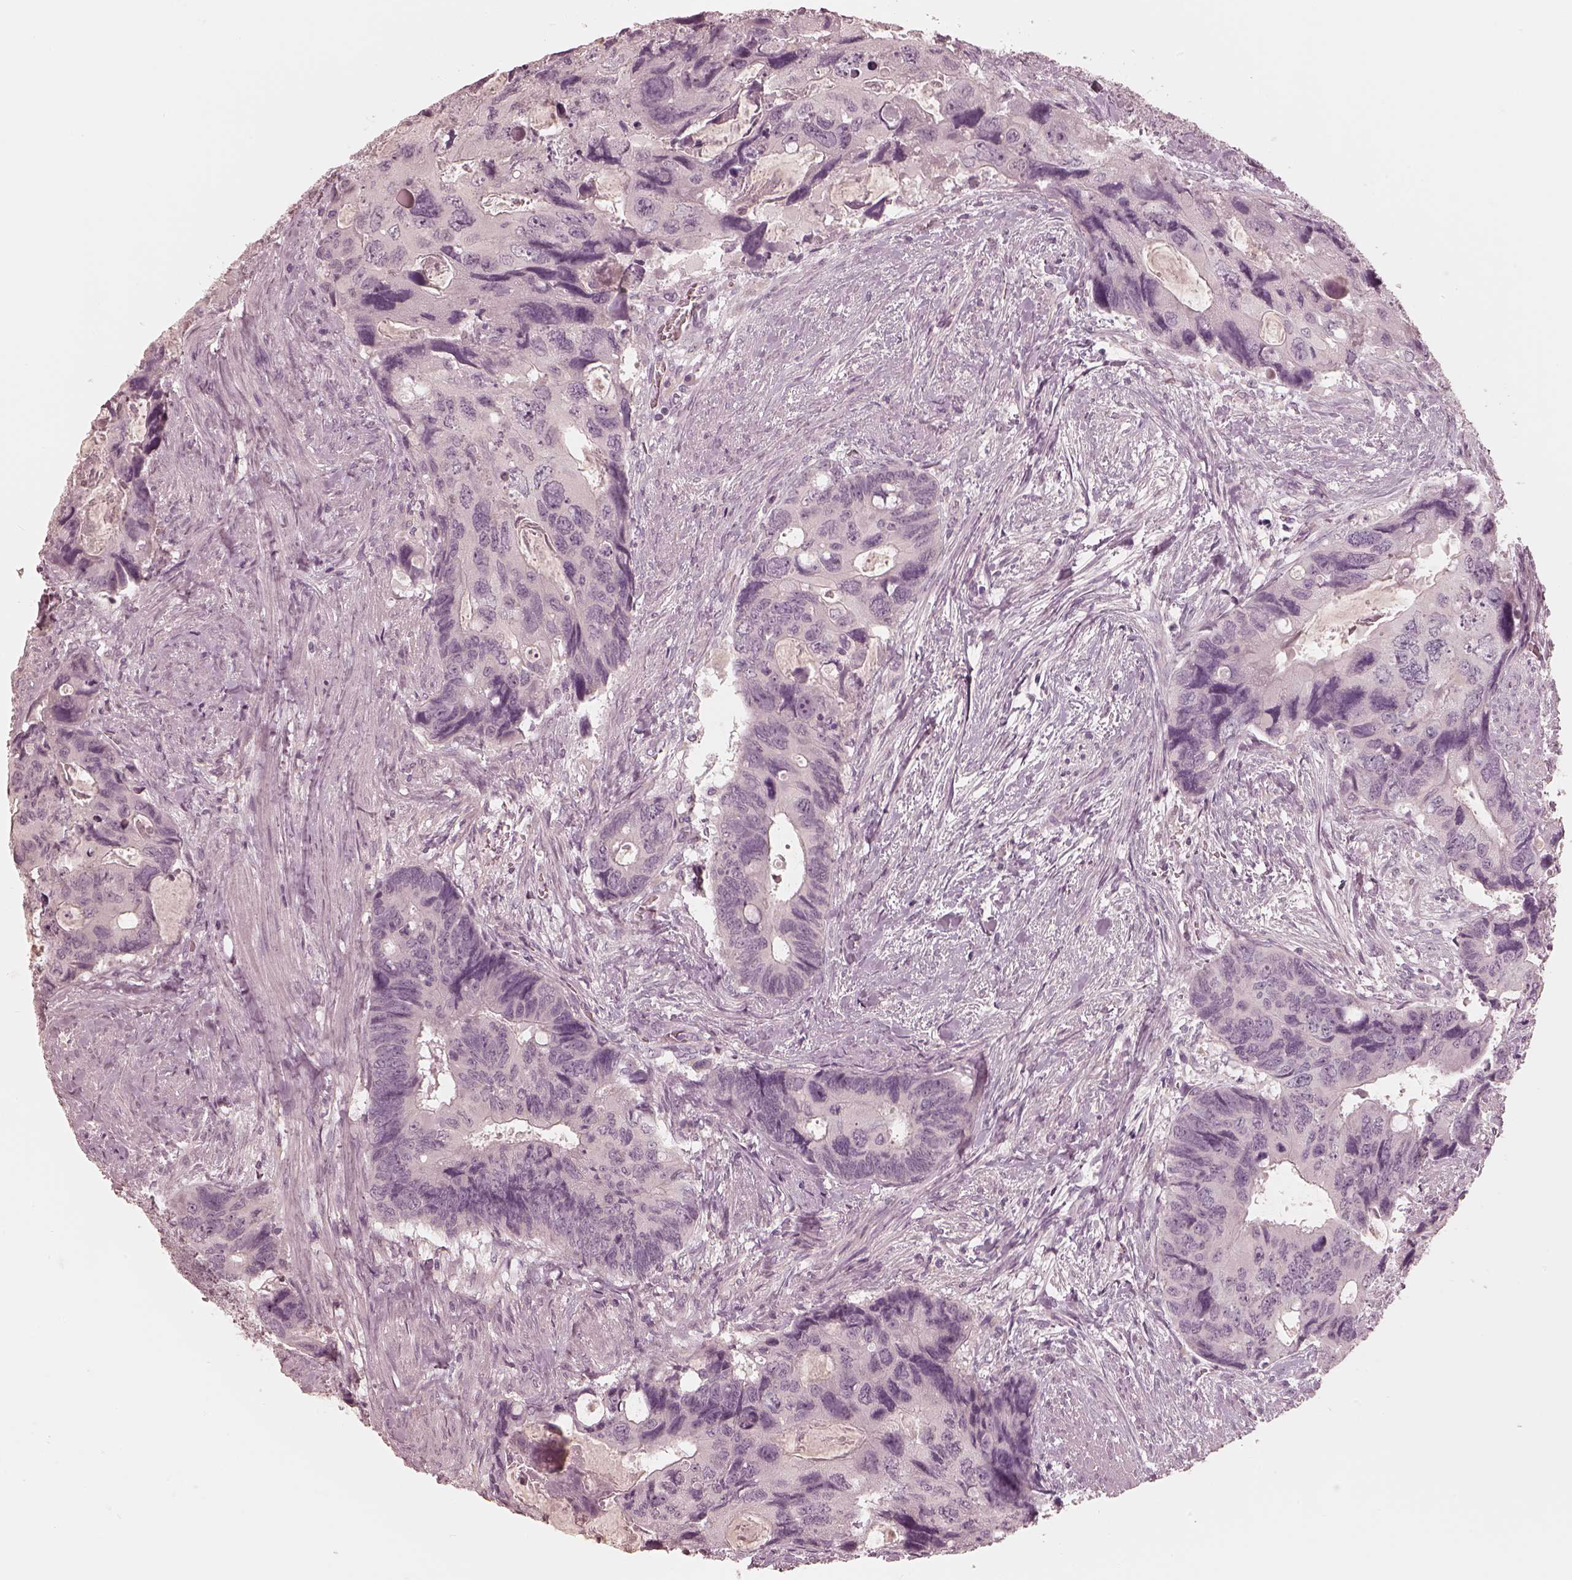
{"staining": {"intensity": "negative", "quantity": "none", "location": "none"}, "tissue": "colorectal cancer", "cell_type": "Tumor cells", "image_type": "cancer", "snomed": [{"axis": "morphology", "description": "Adenocarcinoma, NOS"}, {"axis": "topography", "description": "Rectum"}], "caption": "High magnification brightfield microscopy of colorectal cancer stained with DAB (3,3'-diaminobenzidine) (brown) and counterstained with hematoxylin (blue): tumor cells show no significant staining.", "gene": "CALR3", "patient": {"sex": "male", "age": 62}}